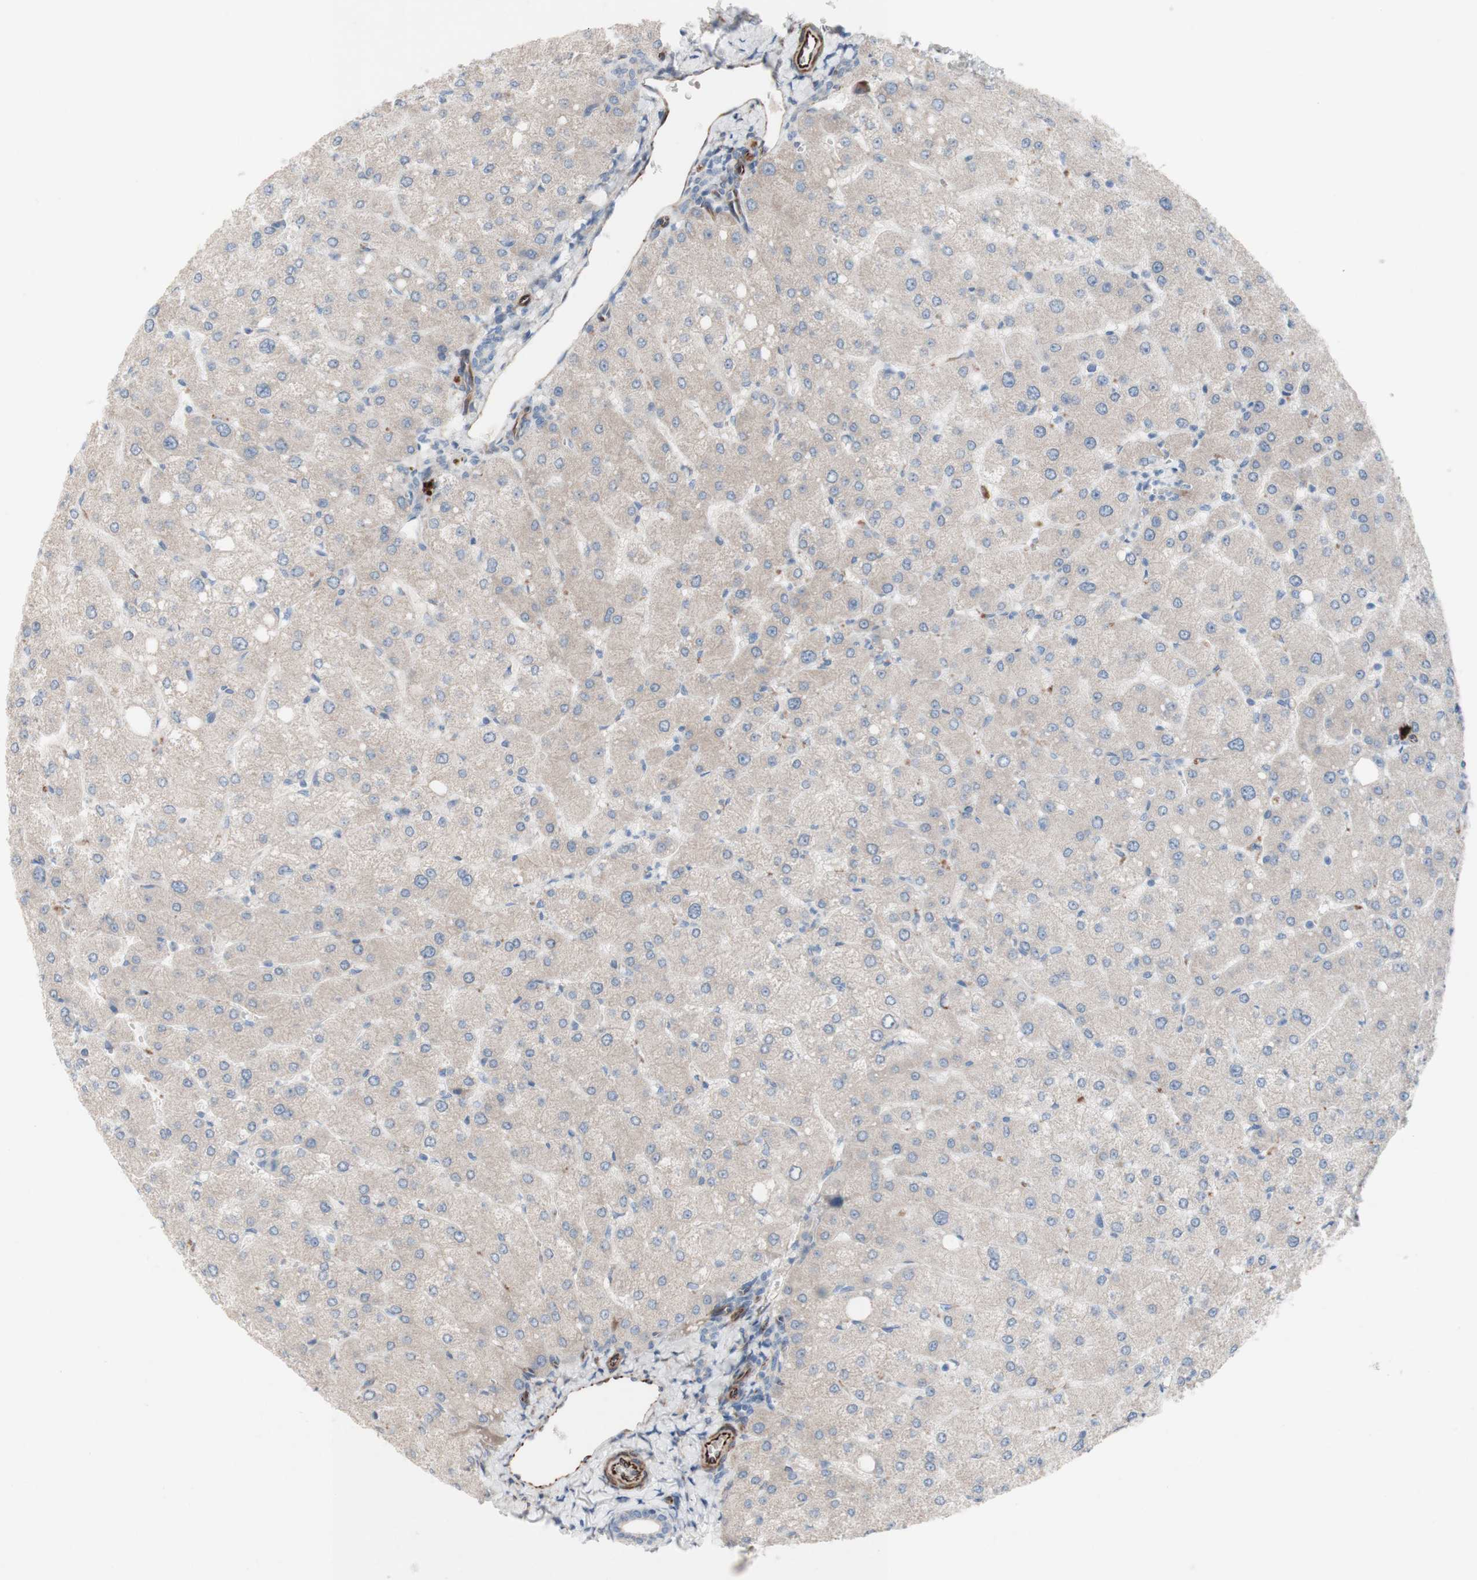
{"staining": {"intensity": "negative", "quantity": "none", "location": "none"}, "tissue": "liver", "cell_type": "Cholangiocytes", "image_type": "normal", "snomed": [{"axis": "morphology", "description": "Normal tissue, NOS"}, {"axis": "topography", "description": "Liver"}], "caption": "IHC photomicrograph of unremarkable liver: liver stained with DAB exhibits no significant protein staining in cholangiocytes. (DAB (3,3'-diaminobenzidine) immunohistochemistry visualized using brightfield microscopy, high magnification).", "gene": "AGPAT5", "patient": {"sex": "male", "age": 55}}